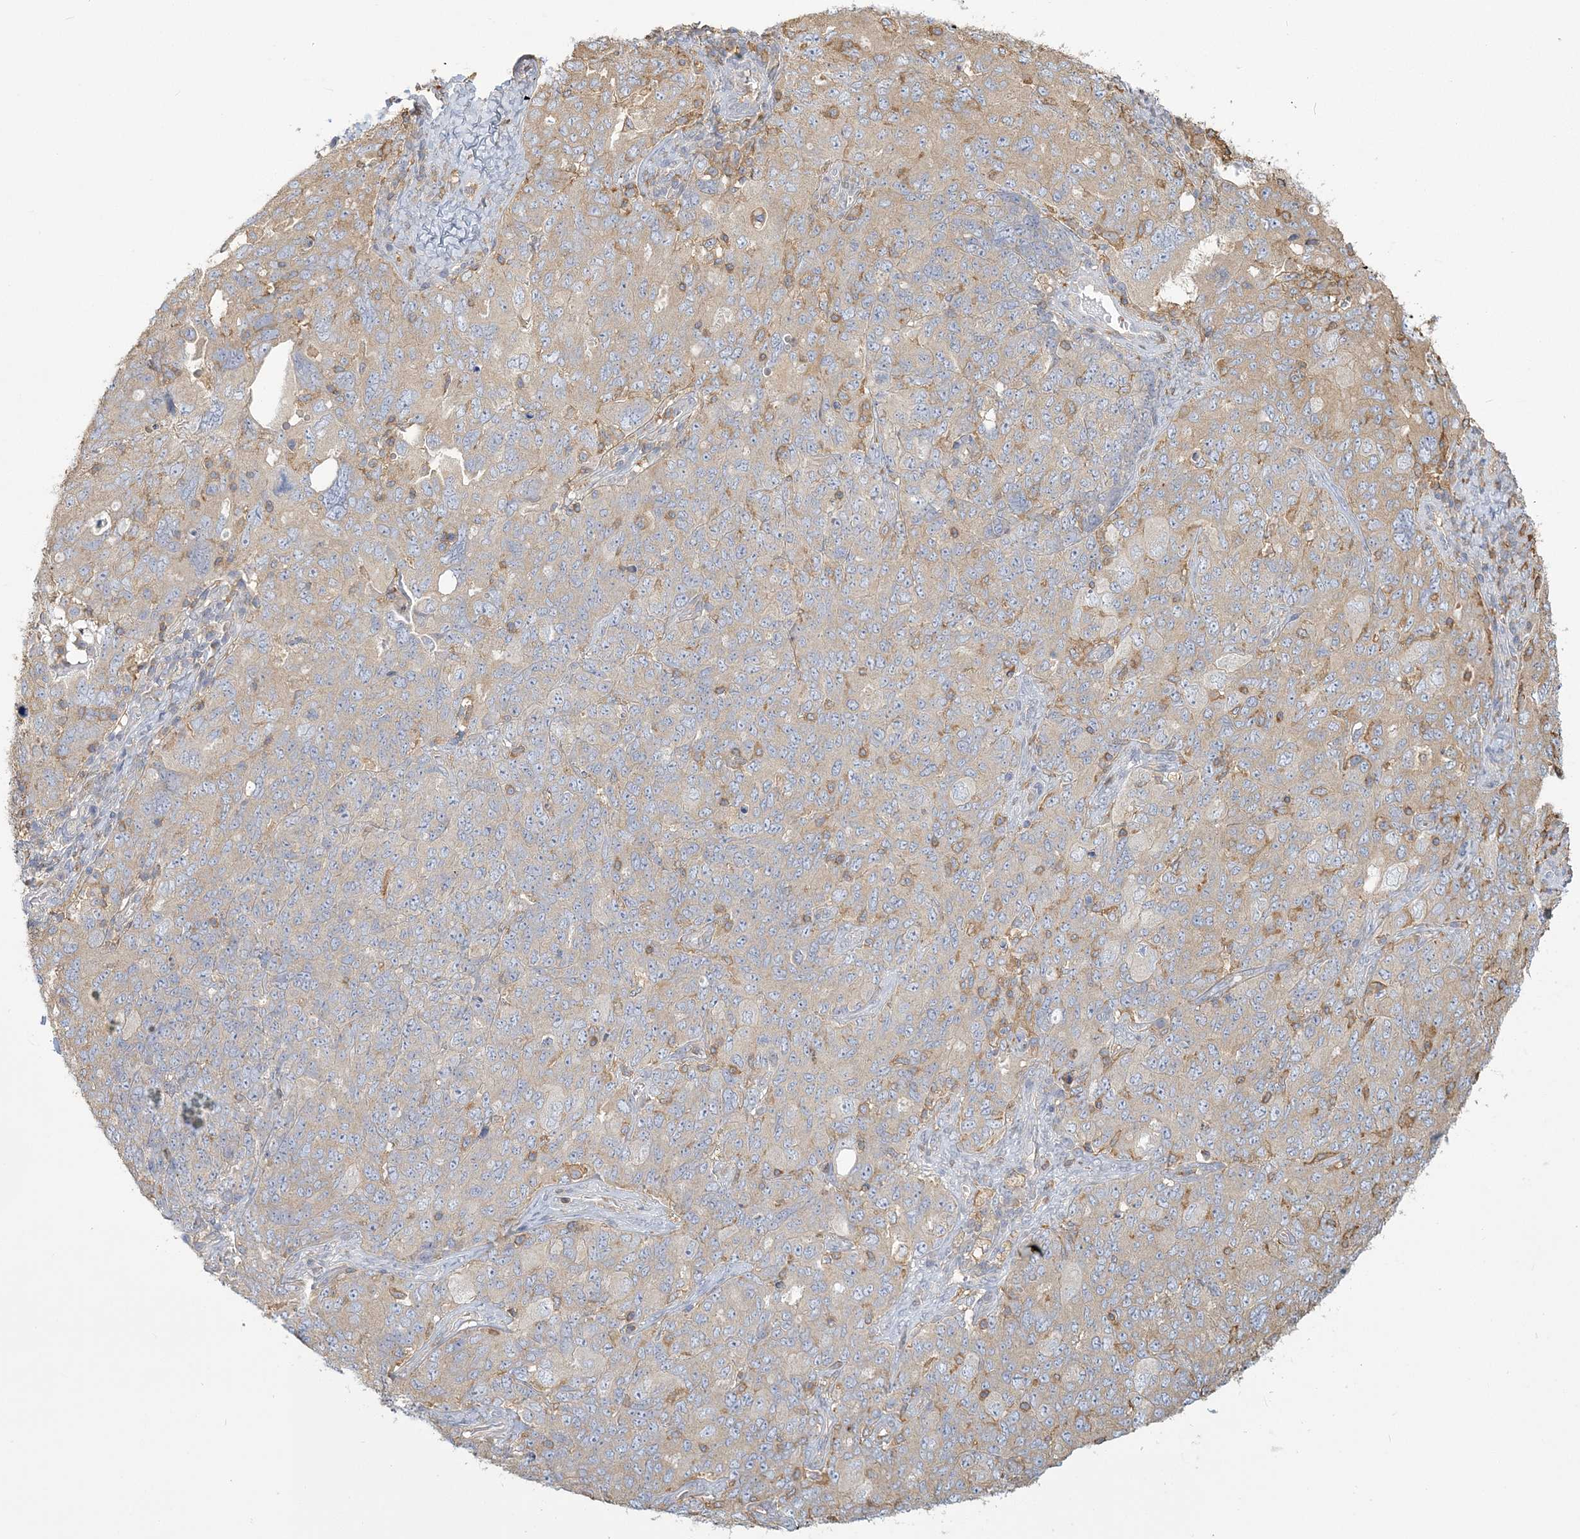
{"staining": {"intensity": "weak", "quantity": "25%-75%", "location": "cytoplasmic/membranous"}, "tissue": "ovarian cancer", "cell_type": "Tumor cells", "image_type": "cancer", "snomed": [{"axis": "morphology", "description": "Carcinoma, endometroid"}, {"axis": "topography", "description": "Ovary"}], "caption": "An IHC micrograph of neoplastic tissue is shown. Protein staining in brown shows weak cytoplasmic/membranous positivity in endometroid carcinoma (ovarian) within tumor cells. The protein is stained brown, and the nuclei are stained in blue (DAB IHC with brightfield microscopy, high magnification).", "gene": "ANKS1A", "patient": {"sex": "female", "age": 62}}